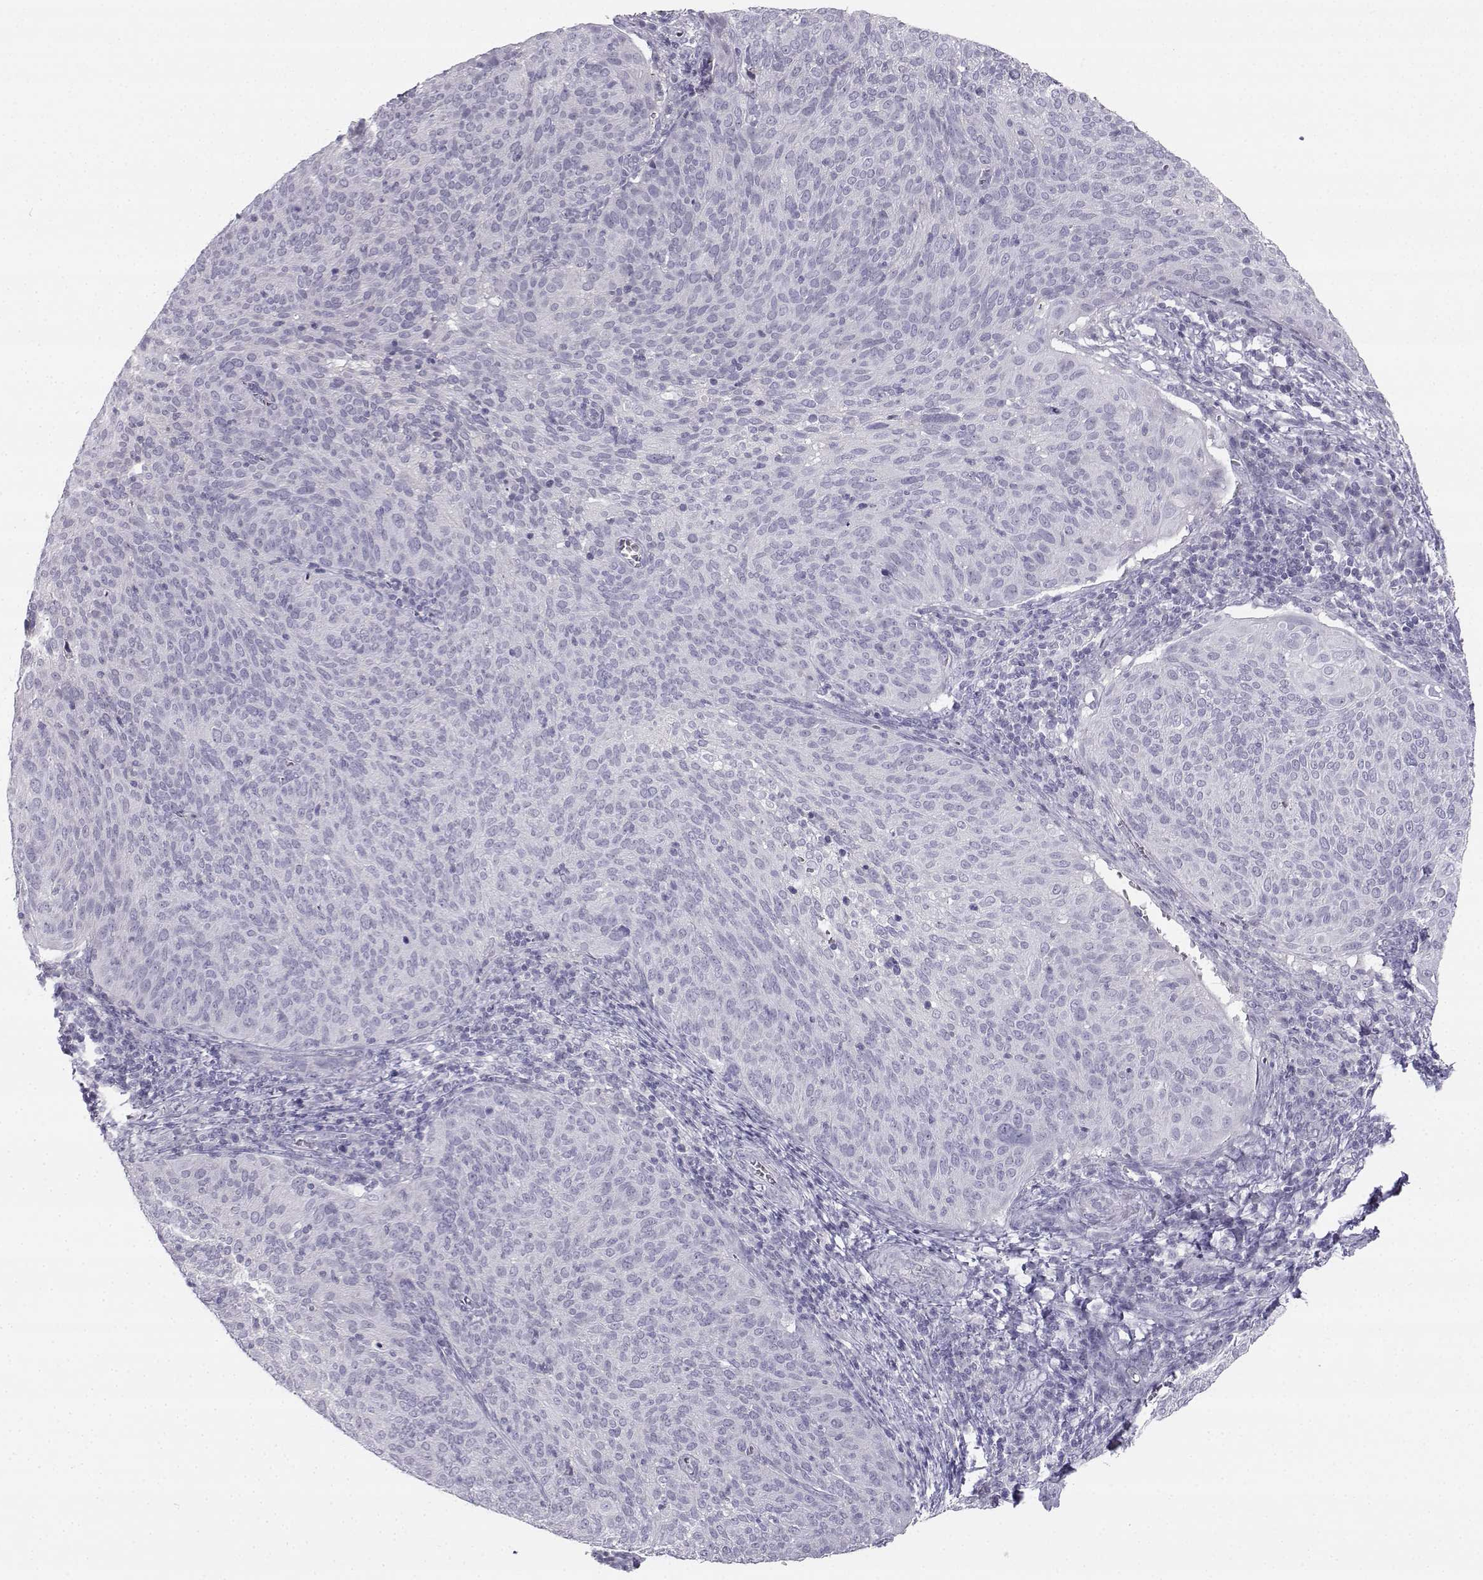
{"staining": {"intensity": "negative", "quantity": "none", "location": "none"}, "tissue": "cervical cancer", "cell_type": "Tumor cells", "image_type": "cancer", "snomed": [{"axis": "morphology", "description": "Squamous cell carcinoma, NOS"}, {"axis": "topography", "description": "Cervix"}], "caption": "Immunohistochemical staining of human cervical cancer exhibits no significant staining in tumor cells.", "gene": "SYCE1", "patient": {"sex": "female", "age": 39}}